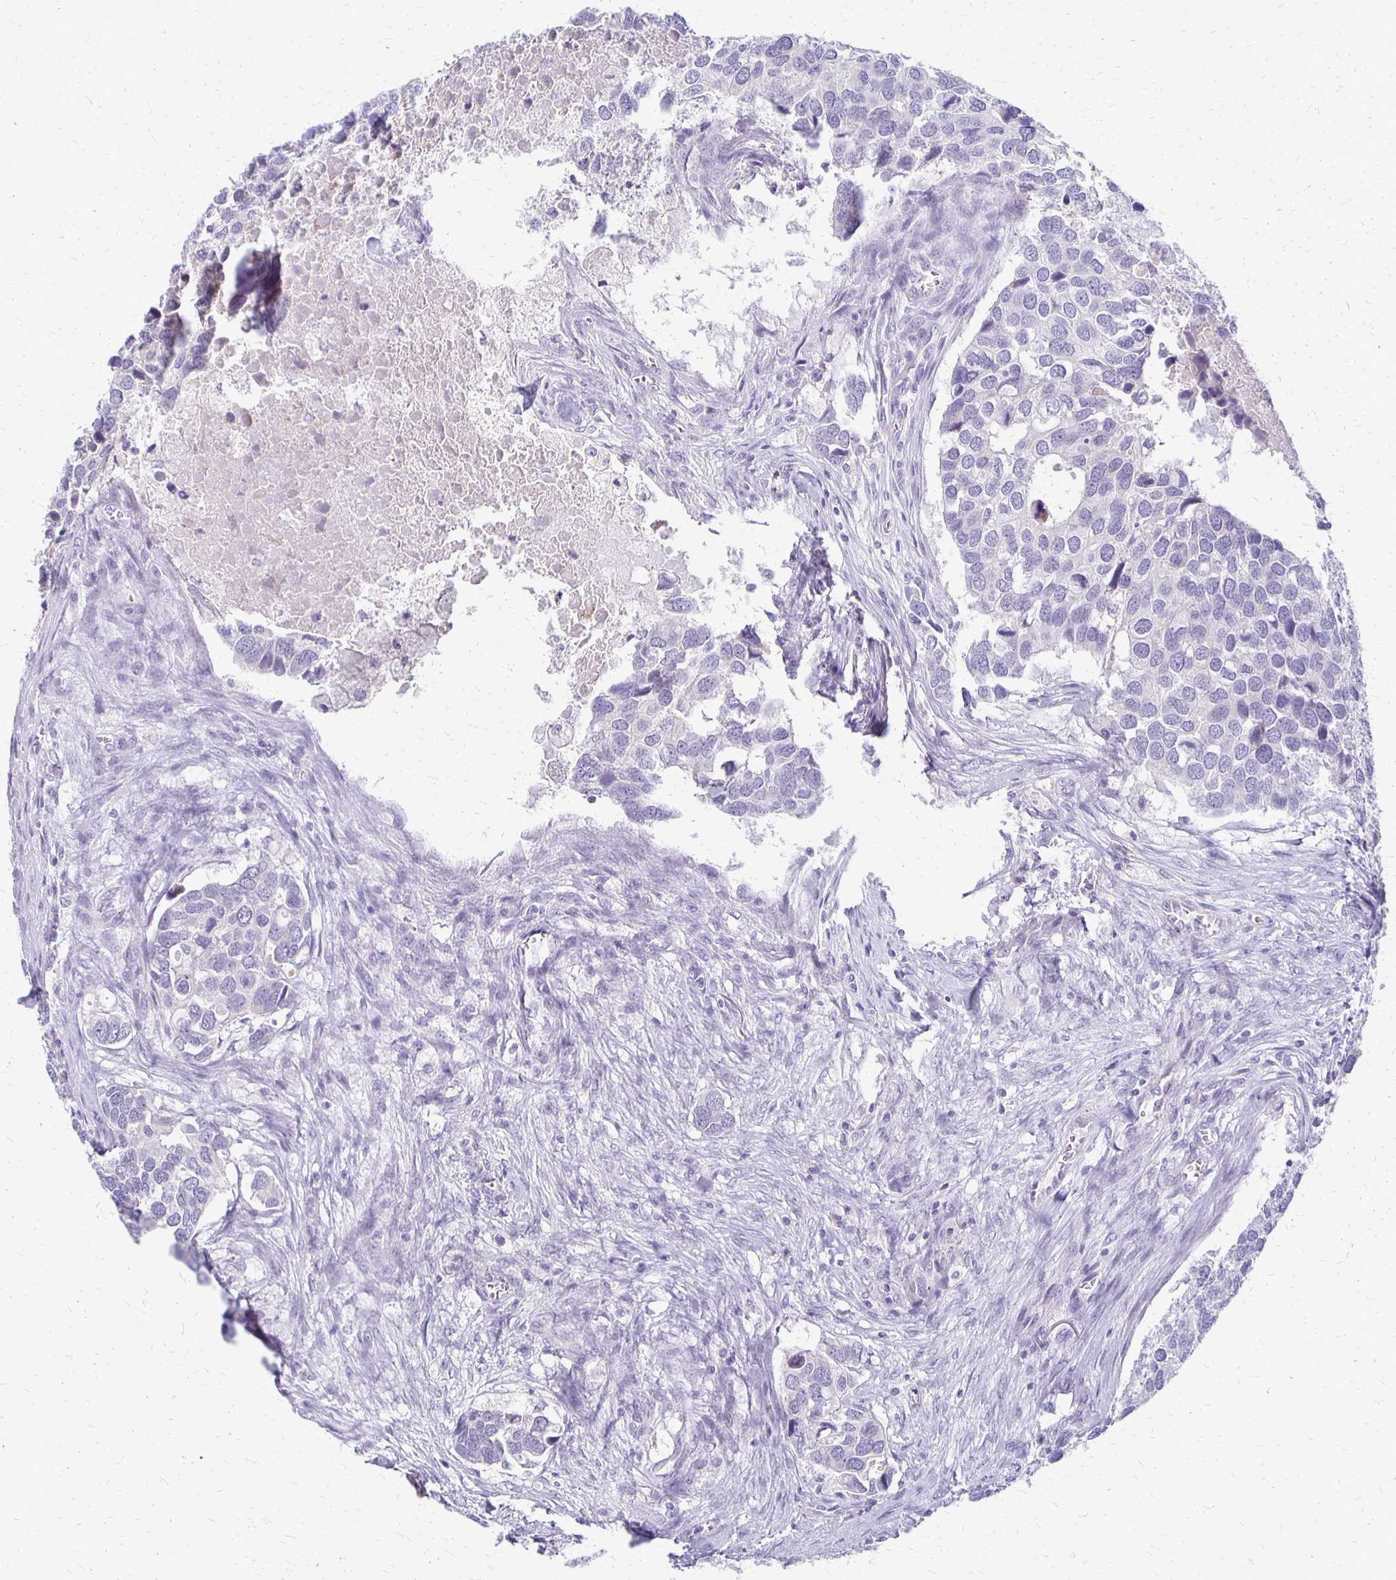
{"staining": {"intensity": "negative", "quantity": "none", "location": "none"}, "tissue": "breast cancer", "cell_type": "Tumor cells", "image_type": "cancer", "snomed": [{"axis": "morphology", "description": "Duct carcinoma"}, {"axis": "topography", "description": "Breast"}], "caption": "DAB immunohistochemical staining of breast intraductal carcinoma displays no significant positivity in tumor cells.", "gene": "RHOC", "patient": {"sex": "female", "age": 83}}